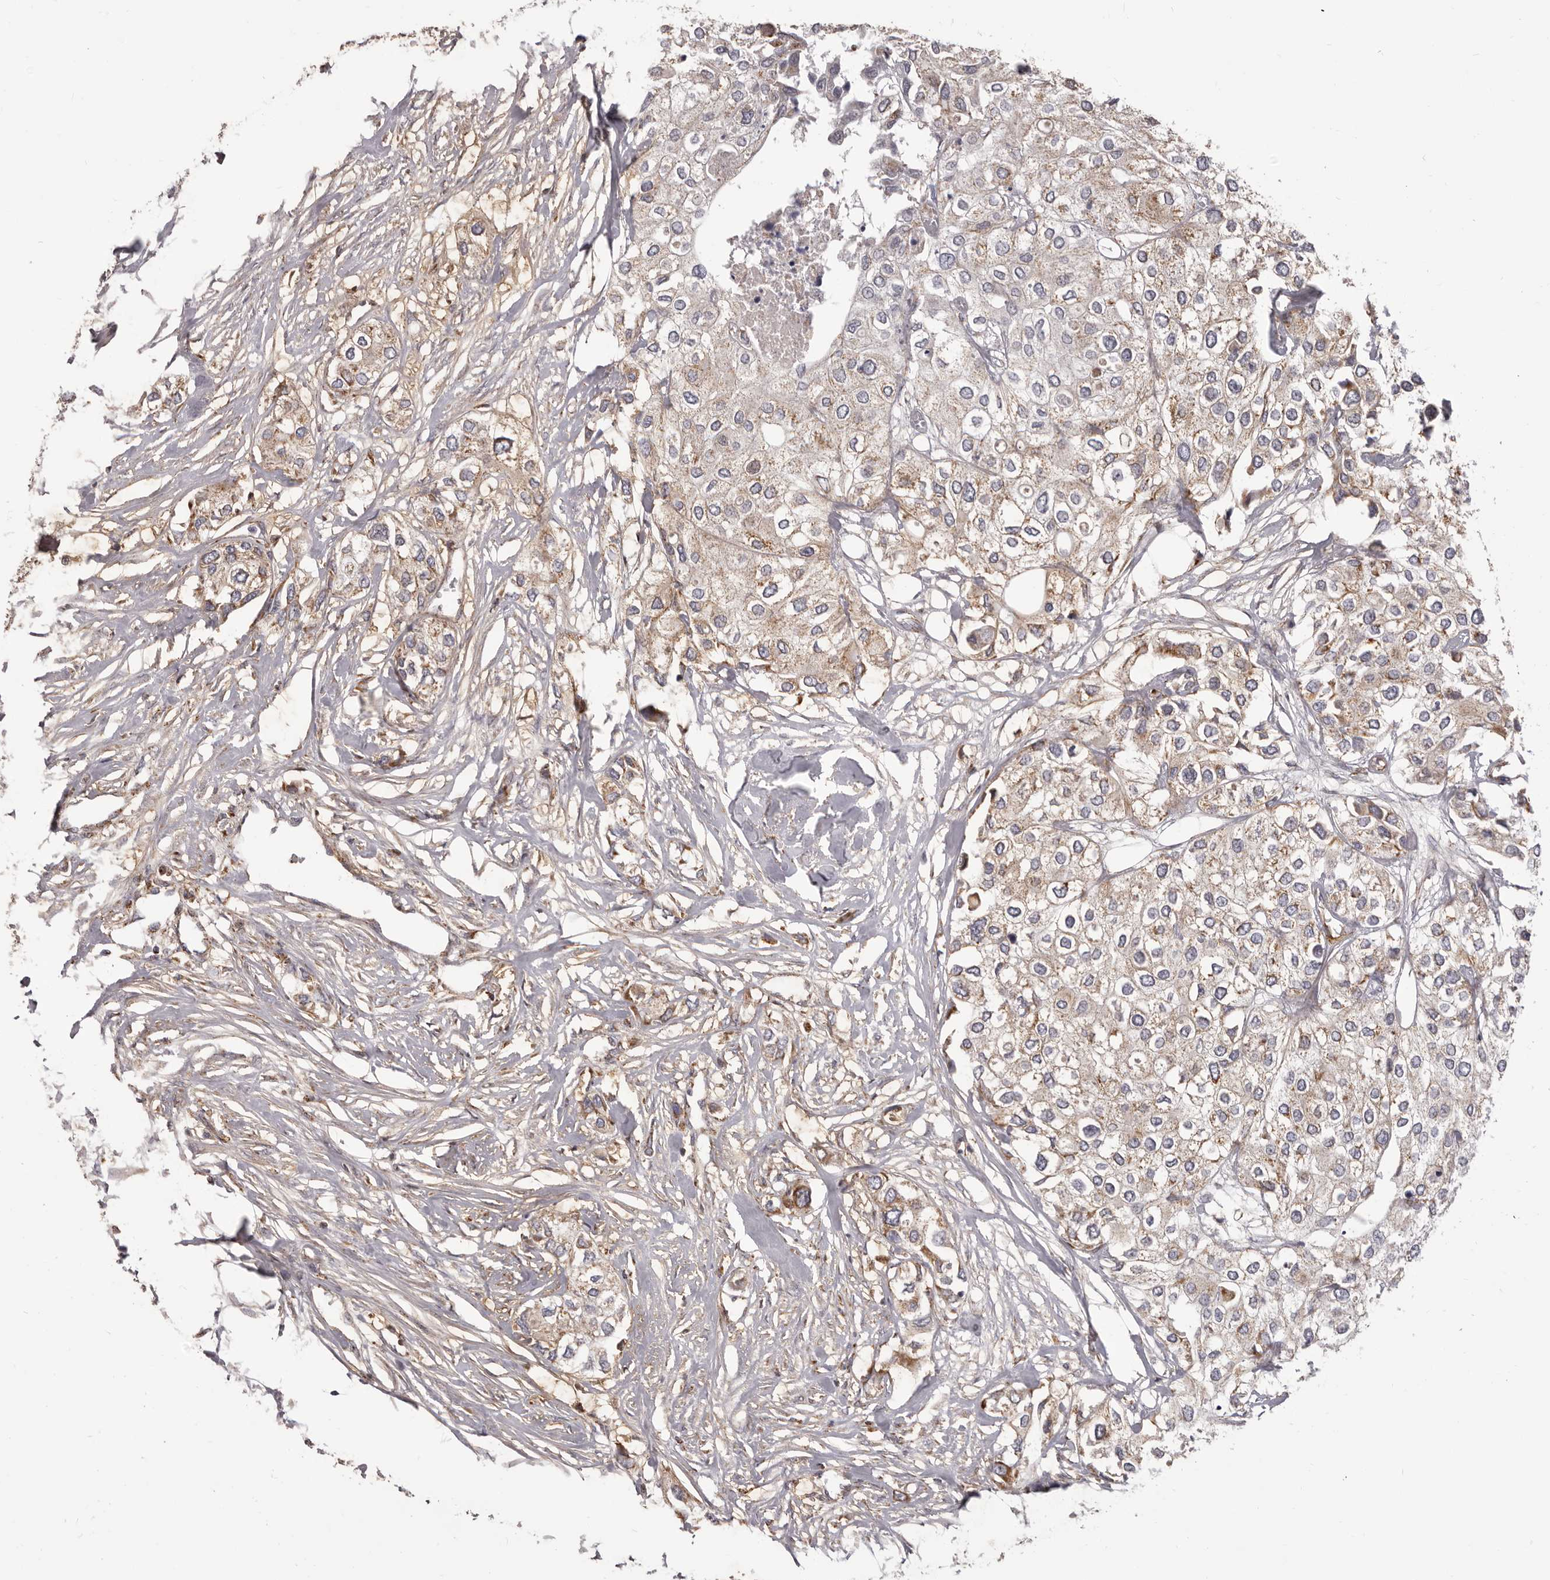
{"staining": {"intensity": "weak", "quantity": ">75%", "location": "cytoplasmic/membranous"}, "tissue": "urothelial cancer", "cell_type": "Tumor cells", "image_type": "cancer", "snomed": [{"axis": "morphology", "description": "Urothelial carcinoma, High grade"}, {"axis": "topography", "description": "Urinary bladder"}], "caption": "Immunohistochemistry staining of urothelial cancer, which demonstrates low levels of weak cytoplasmic/membranous positivity in approximately >75% of tumor cells indicating weak cytoplasmic/membranous protein expression. The staining was performed using DAB (brown) for protein detection and nuclei were counterstained in hematoxylin (blue).", "gene": "CHRM2", "patient": {"sex": "male", "age": 64}}